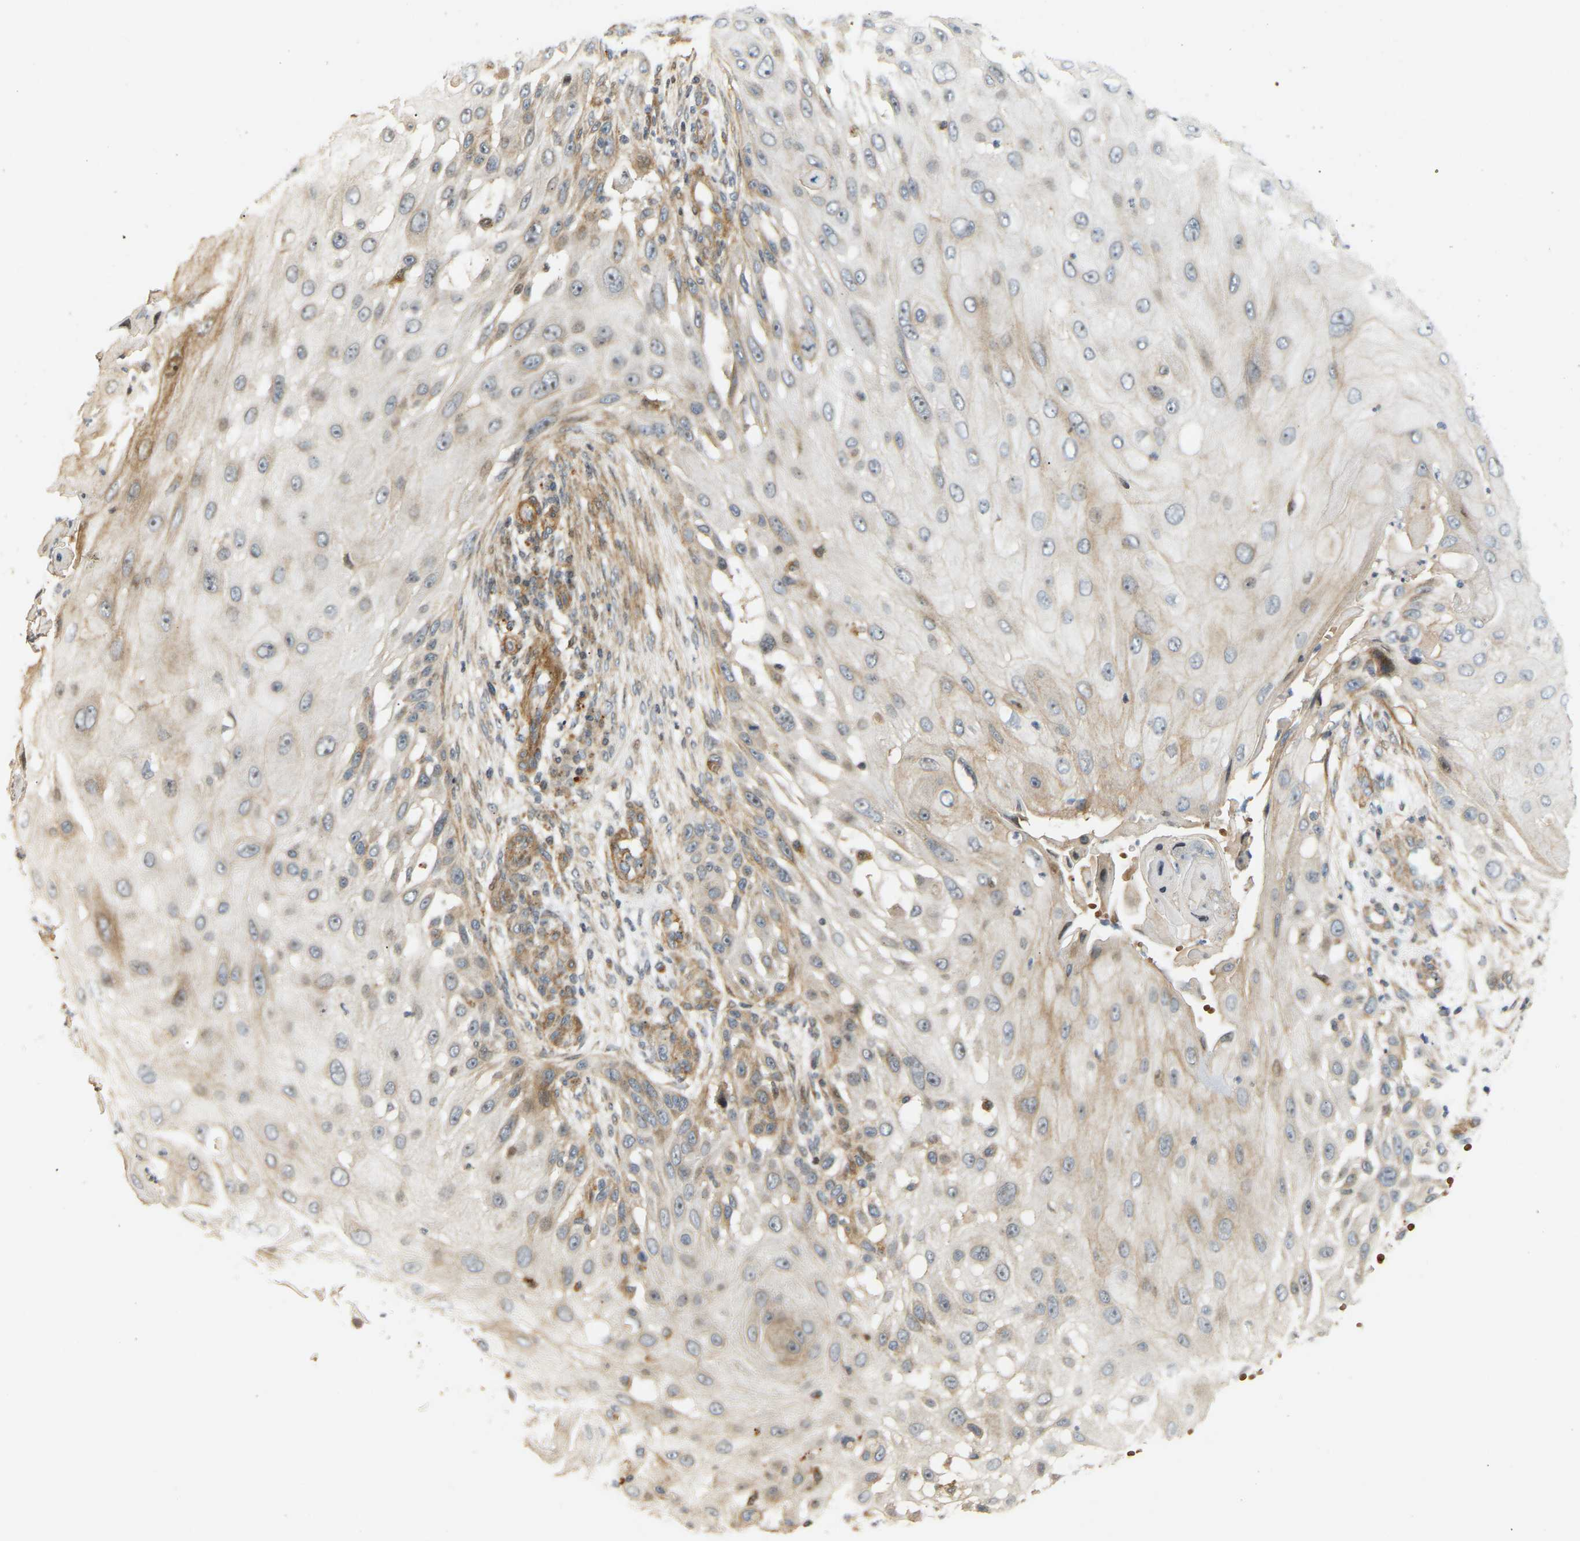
{"staining": {"intensity": "weak", "quantity": "25%-75%", "location": "cytoplasmic/membranous"}, "tissue": "skin cancer", "cell_type": "Tumor cells", "image_type": "cancer", "snomed": [{"axis": "morphology", "description": "Squamous cell carcinoma, NOS"}, {"axis": "topography", "description": "Skin"}], "caption": "Brown immunohistochemical staining in human skin squamous cell carcinoma demonstrates weak cytoplasmic/membranous positivity in approximately 25%-75% of tumor cells.", "gene": "POGLUT2", "patient": {"sex": "female", "age": 44}}